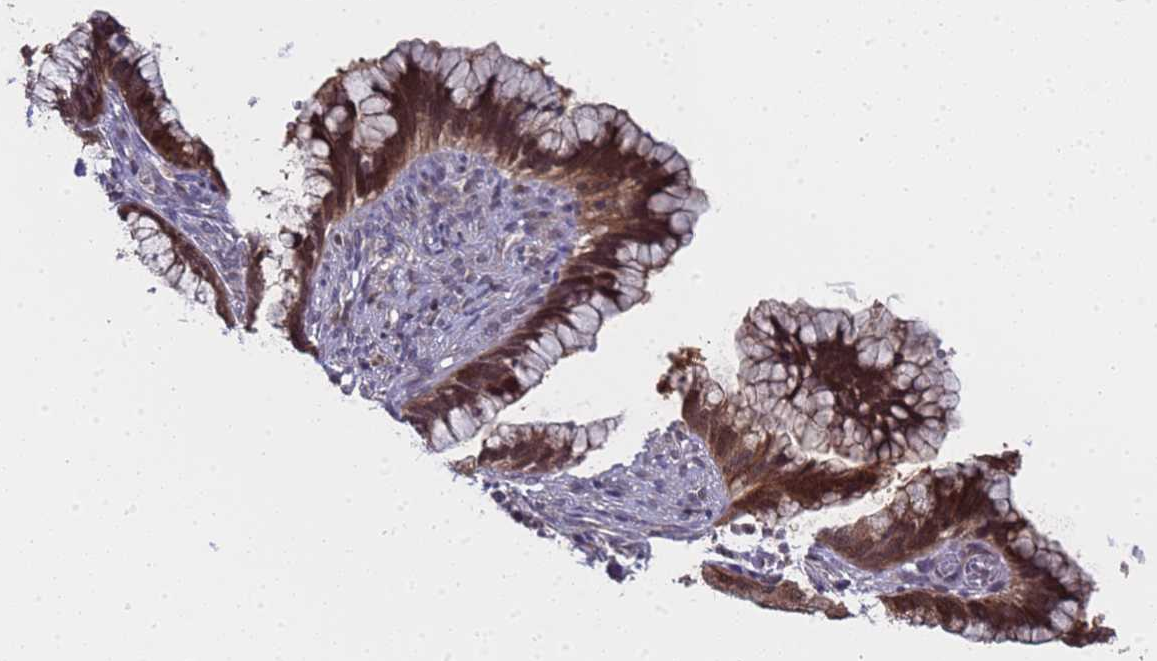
{"staining": {"intensity": "strong", "quantity": ">75%", "location": "cytoplasmic/membranous,nuclear"}, "tissue": "cervical cancer", "cell_type": "Tumor cells", "image_type": "cancer", "snomed": [{"axis": "morphology", "description": "Adenocarcinoma, NOS"}, {"axis": "topography", "description": "Cervix"}], "caption": "Tumor cells demonstrate high levels of strong cytoplasmic/membranous and nuclear positivity in about >75% of cells in cervical adenocarcinoma. Using DAB (3,3'-diaminobenzidine) (brown) and hematoxylin (blue) stains, captured at high magnification using brightfield microscopy.", "gene": "ANAPC13", "patient": {"sex": "female", "age": 44}}